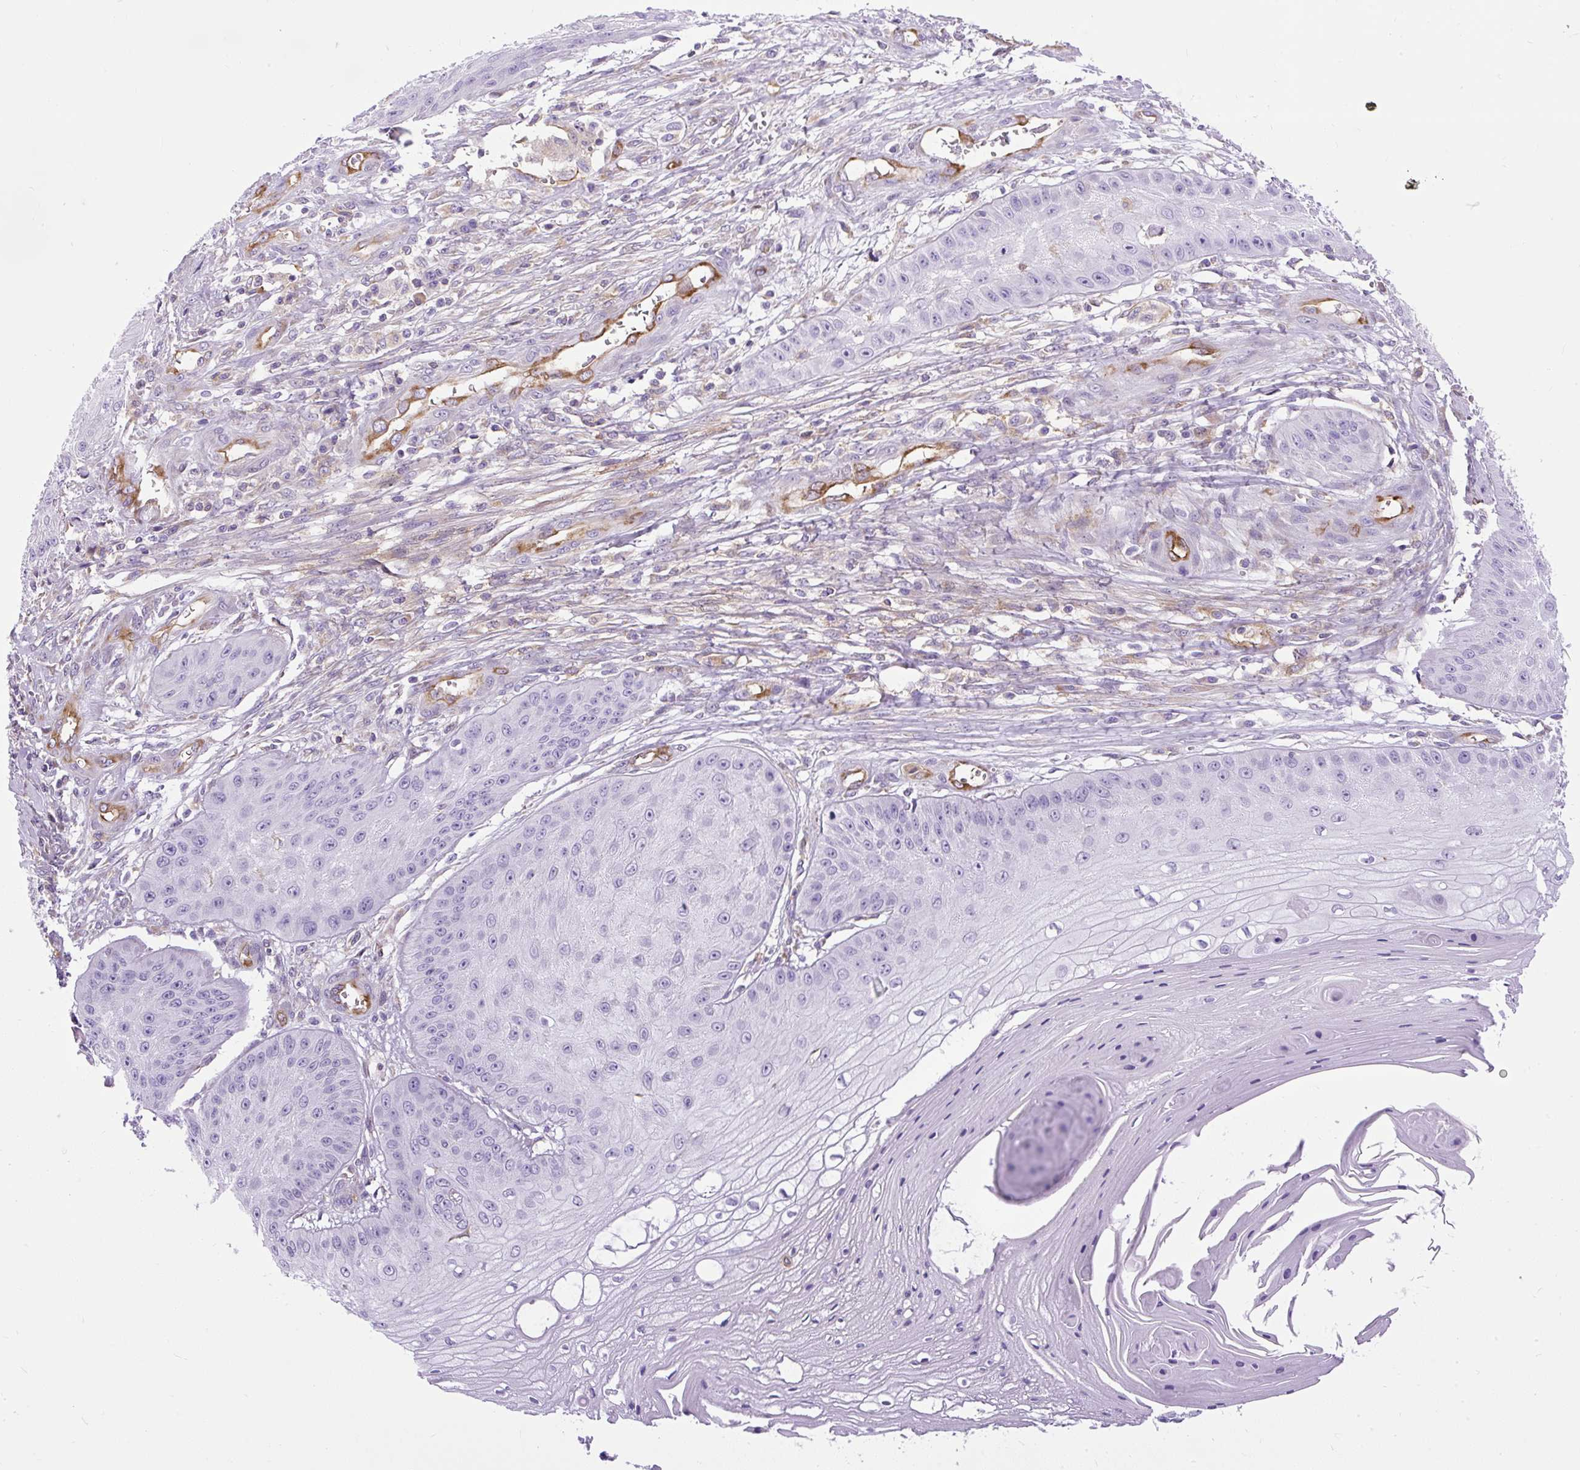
{"staining": {"intensity": "negative", "quantity": "none", "location": "none"}, "tissue": "skin cancer", "cell_type": "Tumor cells", "image_type": "cancer", "snomed": [{"axis": "morphology", "description": "Squamous cell carcinoma, NOS"}, {"axis": "topography", "description": "Skin"}], "caption": "This is a image of IHC staining of skin cancer, which shows no expression in tumor cells.", "gene": "MAP1S", "patient": {"sex": "male", "age": 70}}